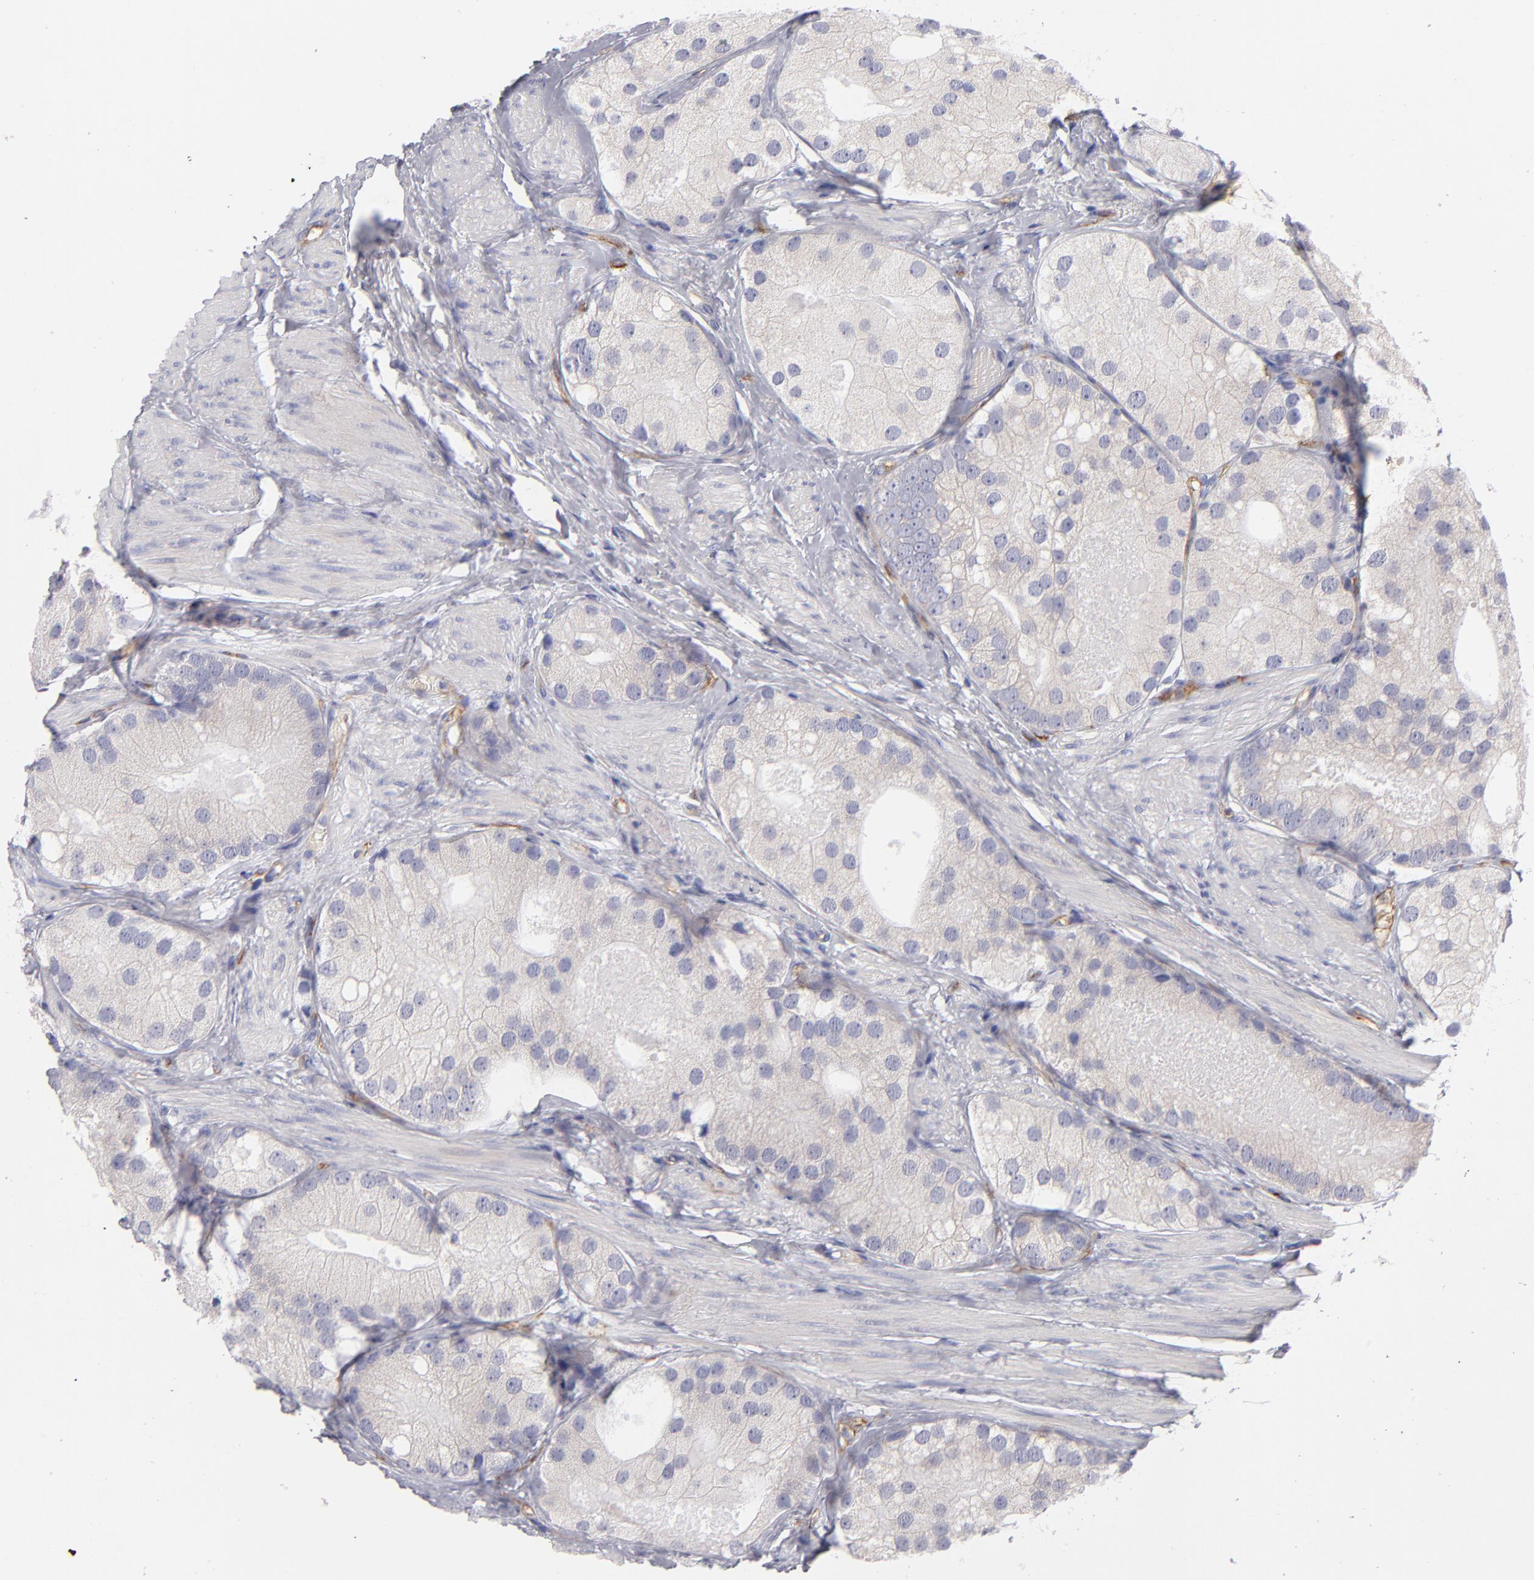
{"staining": {"intensity": "negative", "quantity": "none", "location": "none"}, "tissue": "prostate cancer", "cell_type": "Tumor cells", "image_type": "cancer", "snomed": [{"axis": "morphology", "description": "Adenocarcinoma, Low grade"}, {"axis": "topography", "description": "Prostate"}], "caption": "Micrograph shows no significant protein positivity in tumor cells of adenocarcinoma (low-grade) (prostate).", "gene": "PLVAP", "patient": {"sex": "male", "age": 69}}